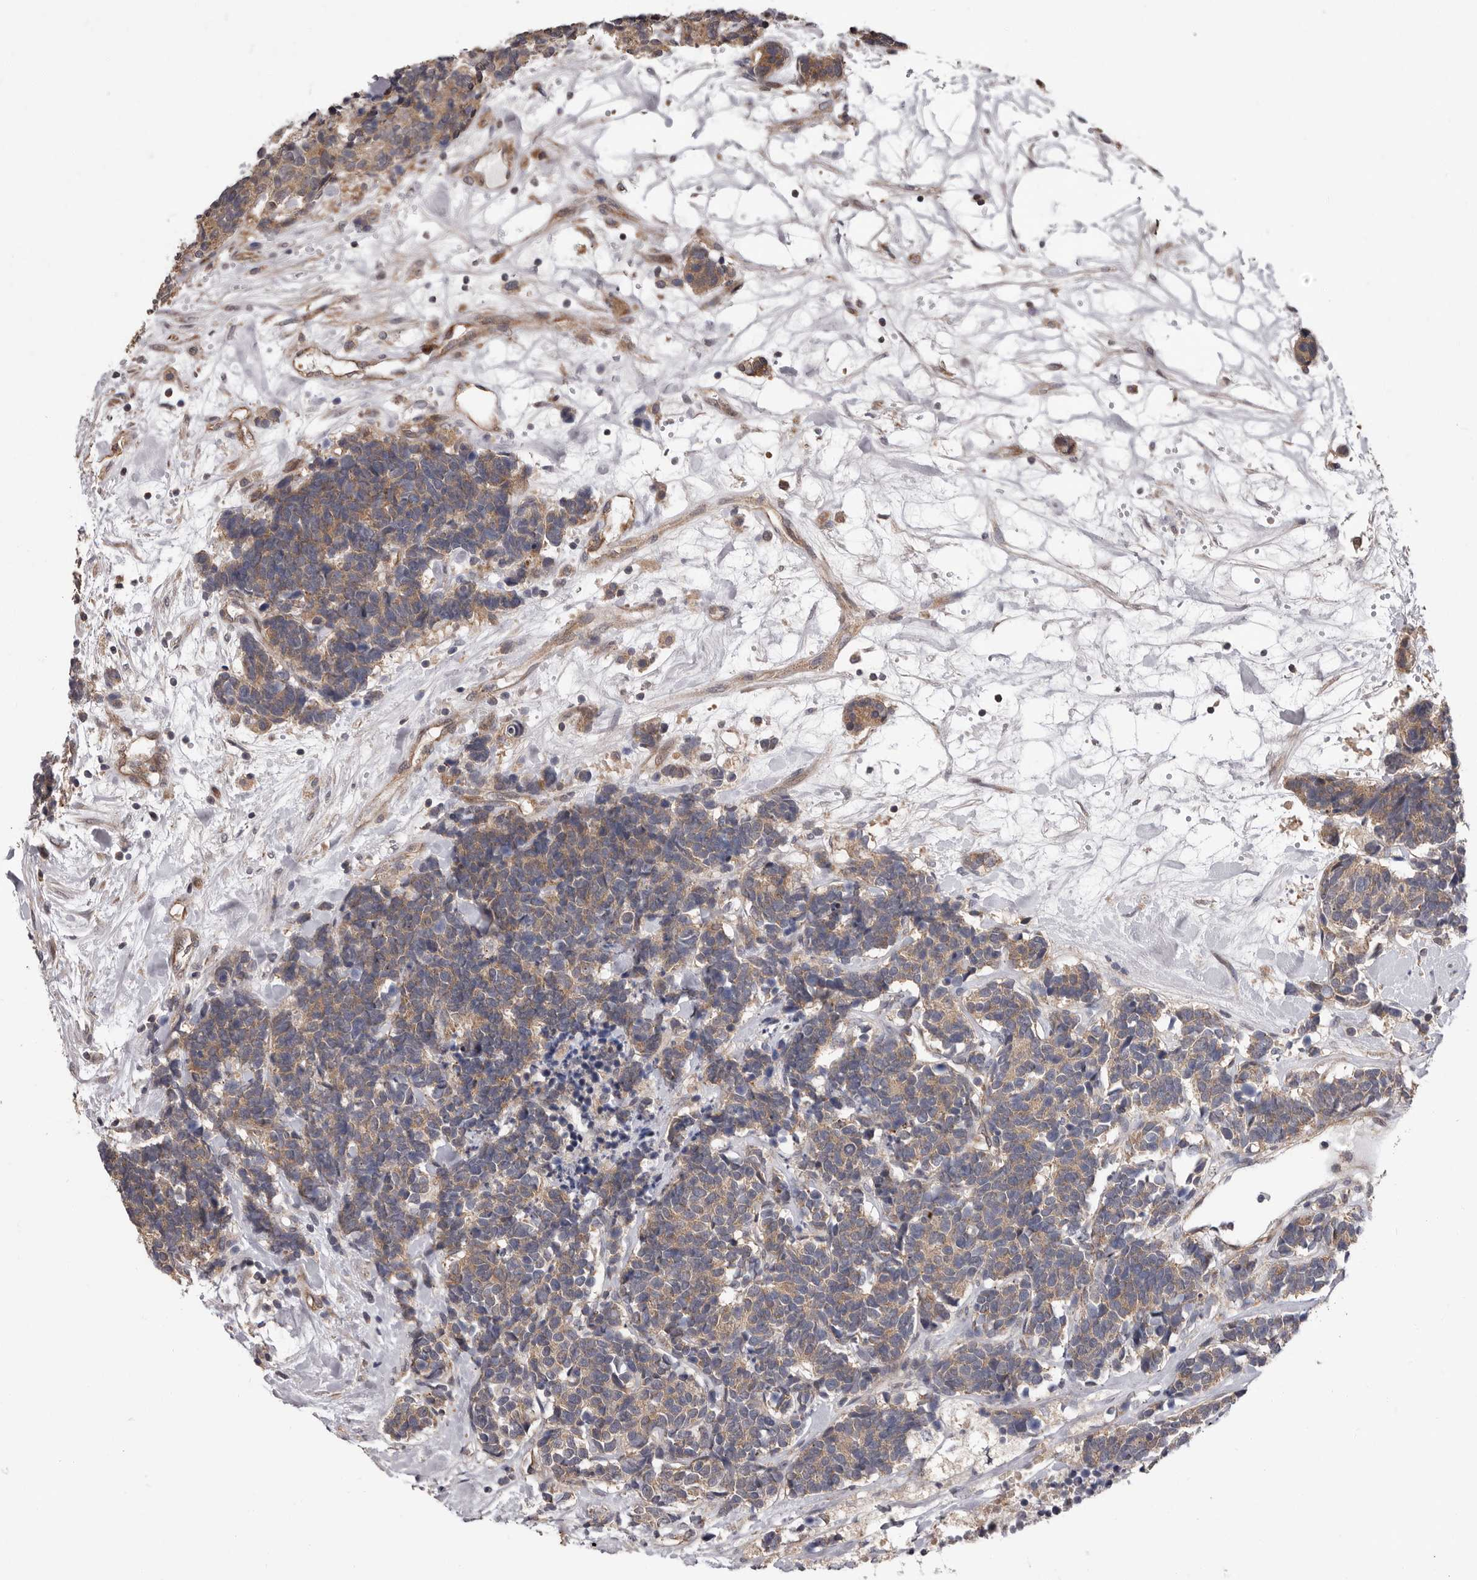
{"staining": {"intensity": "moderate", "quantity": "25%-75%", "location": "cytoplasmic/membranous"}, "tissue": "carcinoid", "cell_type": "Tumor cells", "image_type": "cancer", "snomed": [{"axis": "morphology", "description": "Carcinoma, NOS"}, {"axis": "morphology", "description": "Carcinoid, malignant, NOS"}, {"axis": "topography", "description": "Urinary bladder"}], "caption": "High-magnification brightfield microscopy of carcinoma stained with DAB (brown) and counterstained with hematoxylin (blue). tumor cells exhibit moderate cytoplasmic/membranous positivity is present in about25%-75% of cells.", "gene": "VPS37A", "patient": {"sex": "male", "age": 57}}